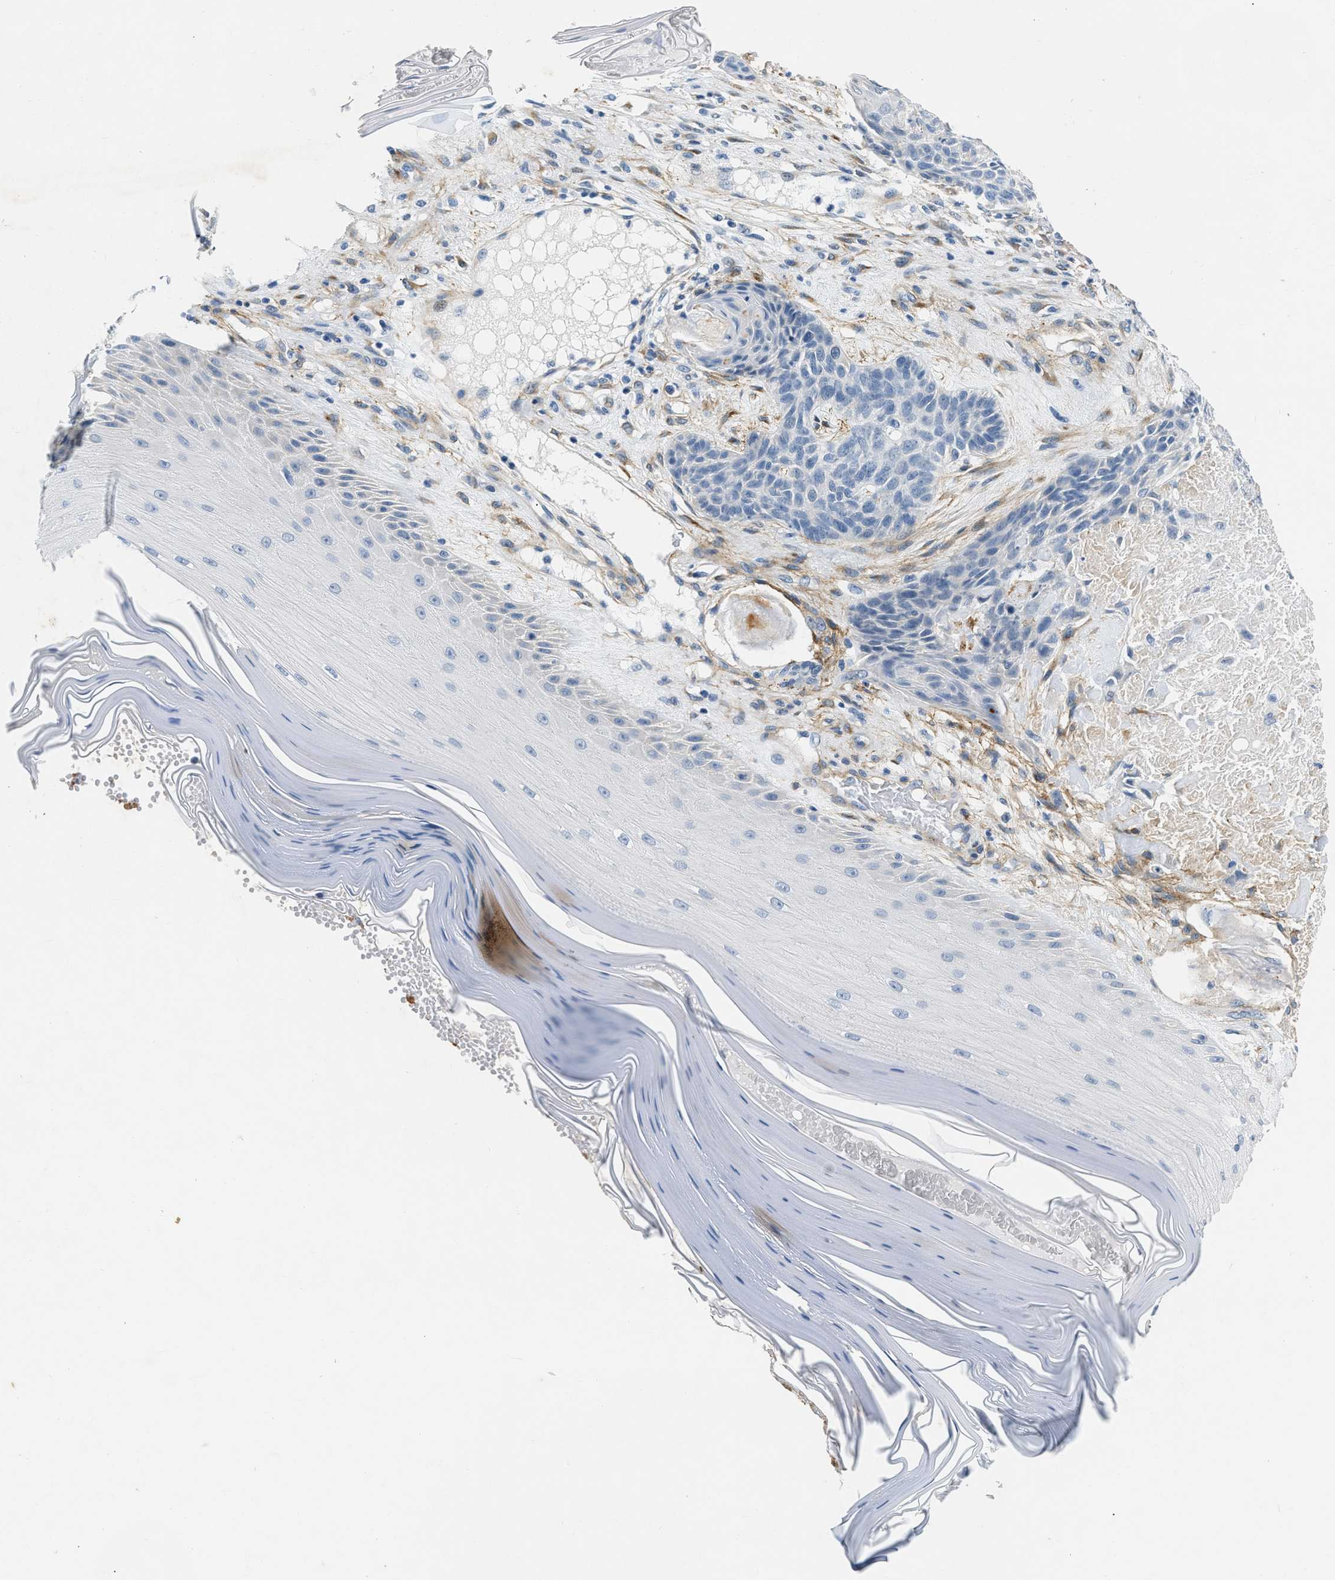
{"staining": {"intensity": "negative", "quantity": "none", "location": "none"}, "tissue": "skin cancer", "cell_type": "Tumor cells", "image_type": "cancer", "snomed": [{"axis": "morphology", "description": "Basal cell carcinoma"}, {"axis": "topography", "description": "Skin"}], "caption": "Skin basal cell carcinoma was stained to show a protein in brown. There is no significant staining in tumor cells.", "gene": "PDGFRA", "patient": {"sex": "male", "age": 55}}